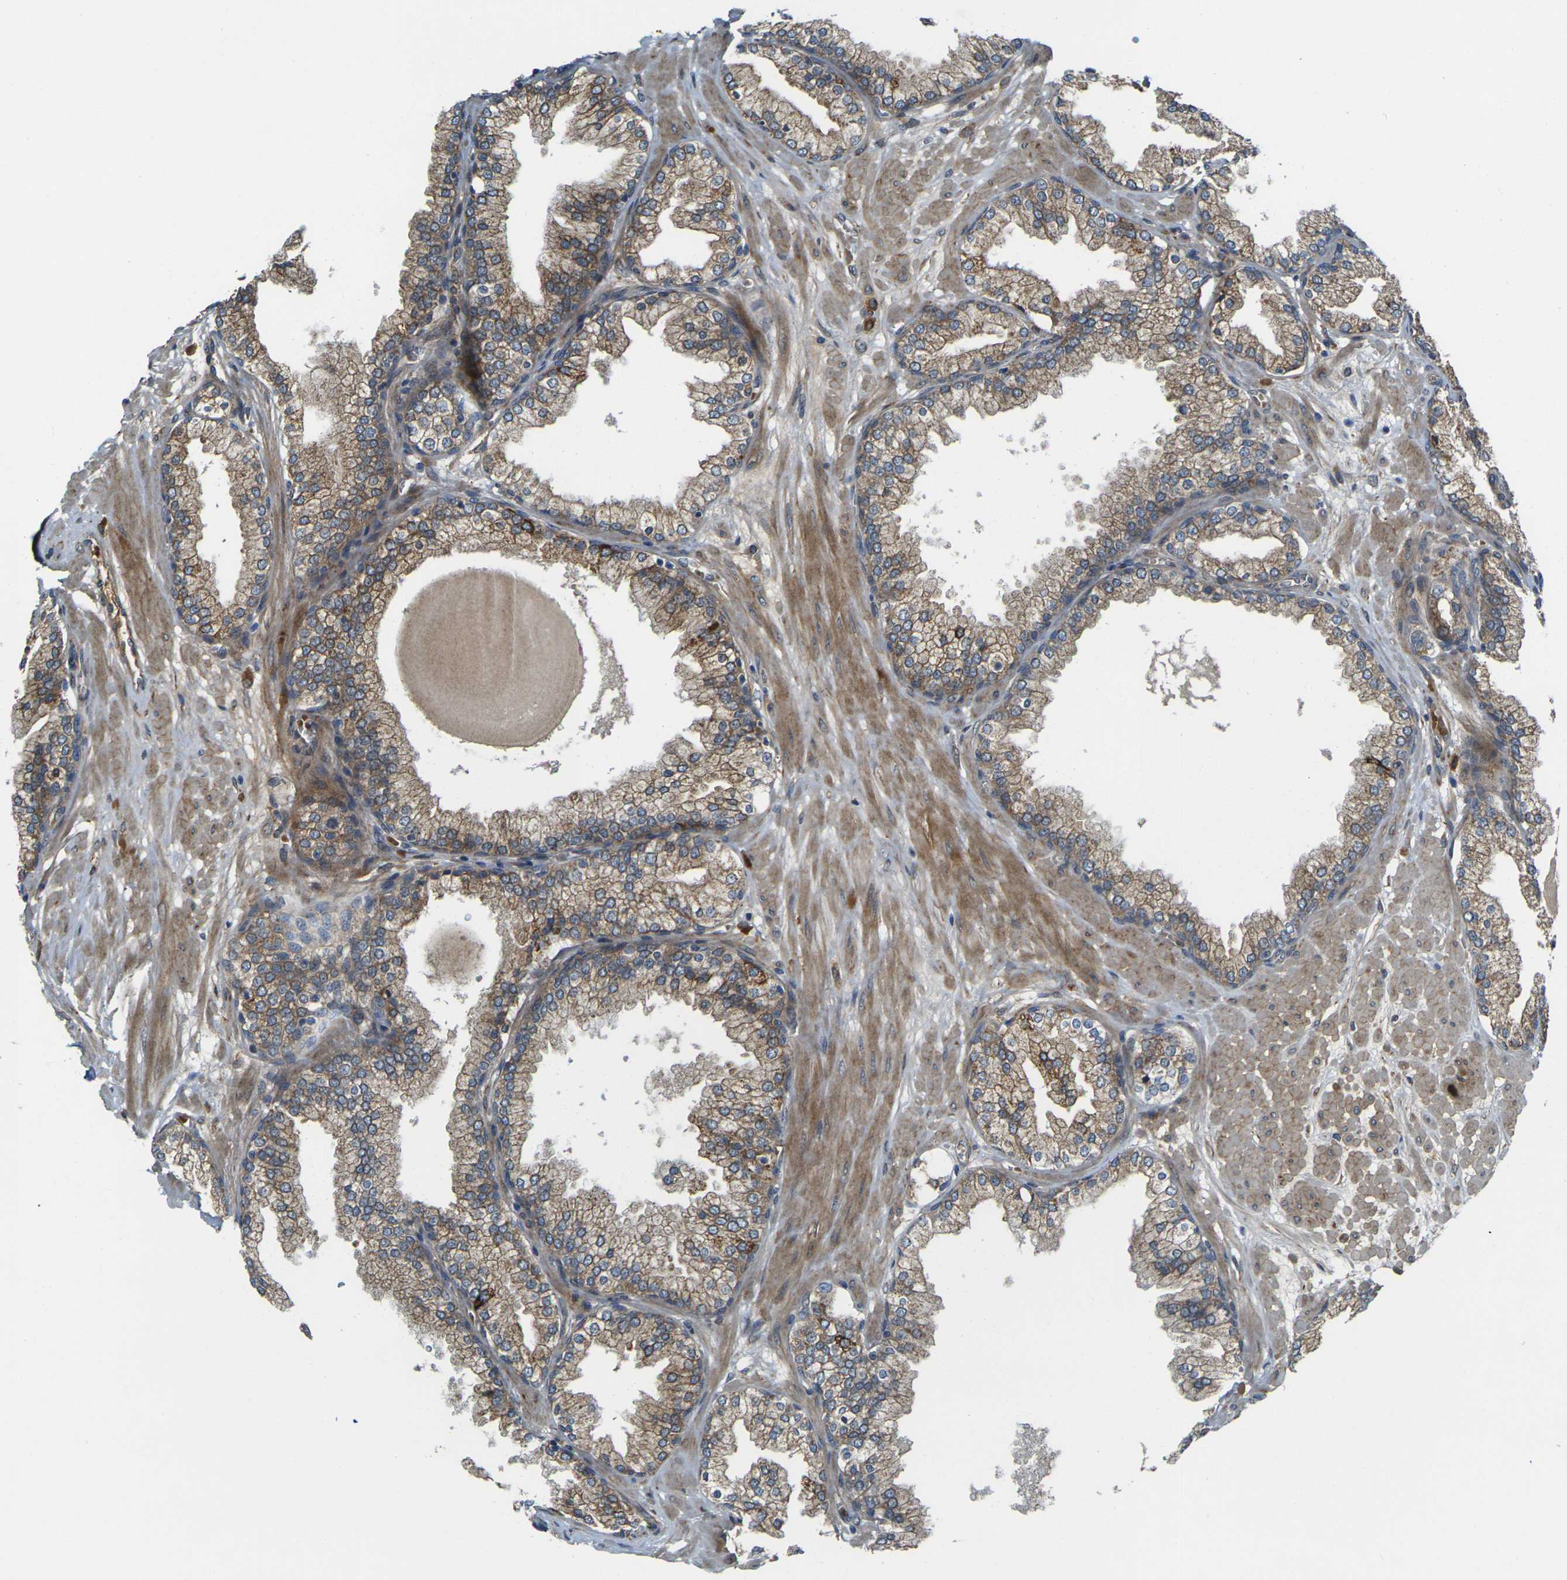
{"staining": {"intensity": "moderate", "quantity": ">75%", "location": "cytoplasmic/membranous"}, "tissue": "prostate", "cell_type": "Glandular cells", "image_type": "normal", "snomed": [{"axis": "morphology", "description": "Normal tissue, NOS"}, {"axis": "topography", "description": "Prostate"}], "caption": "This photomicrograph displays IHC staining of normal prostate, with medium moderate cytoplasmic/membranous staining in about >75% of glandular cells.", "gene": "FZD1", "patient": {"sex": "male", "age": 51}}